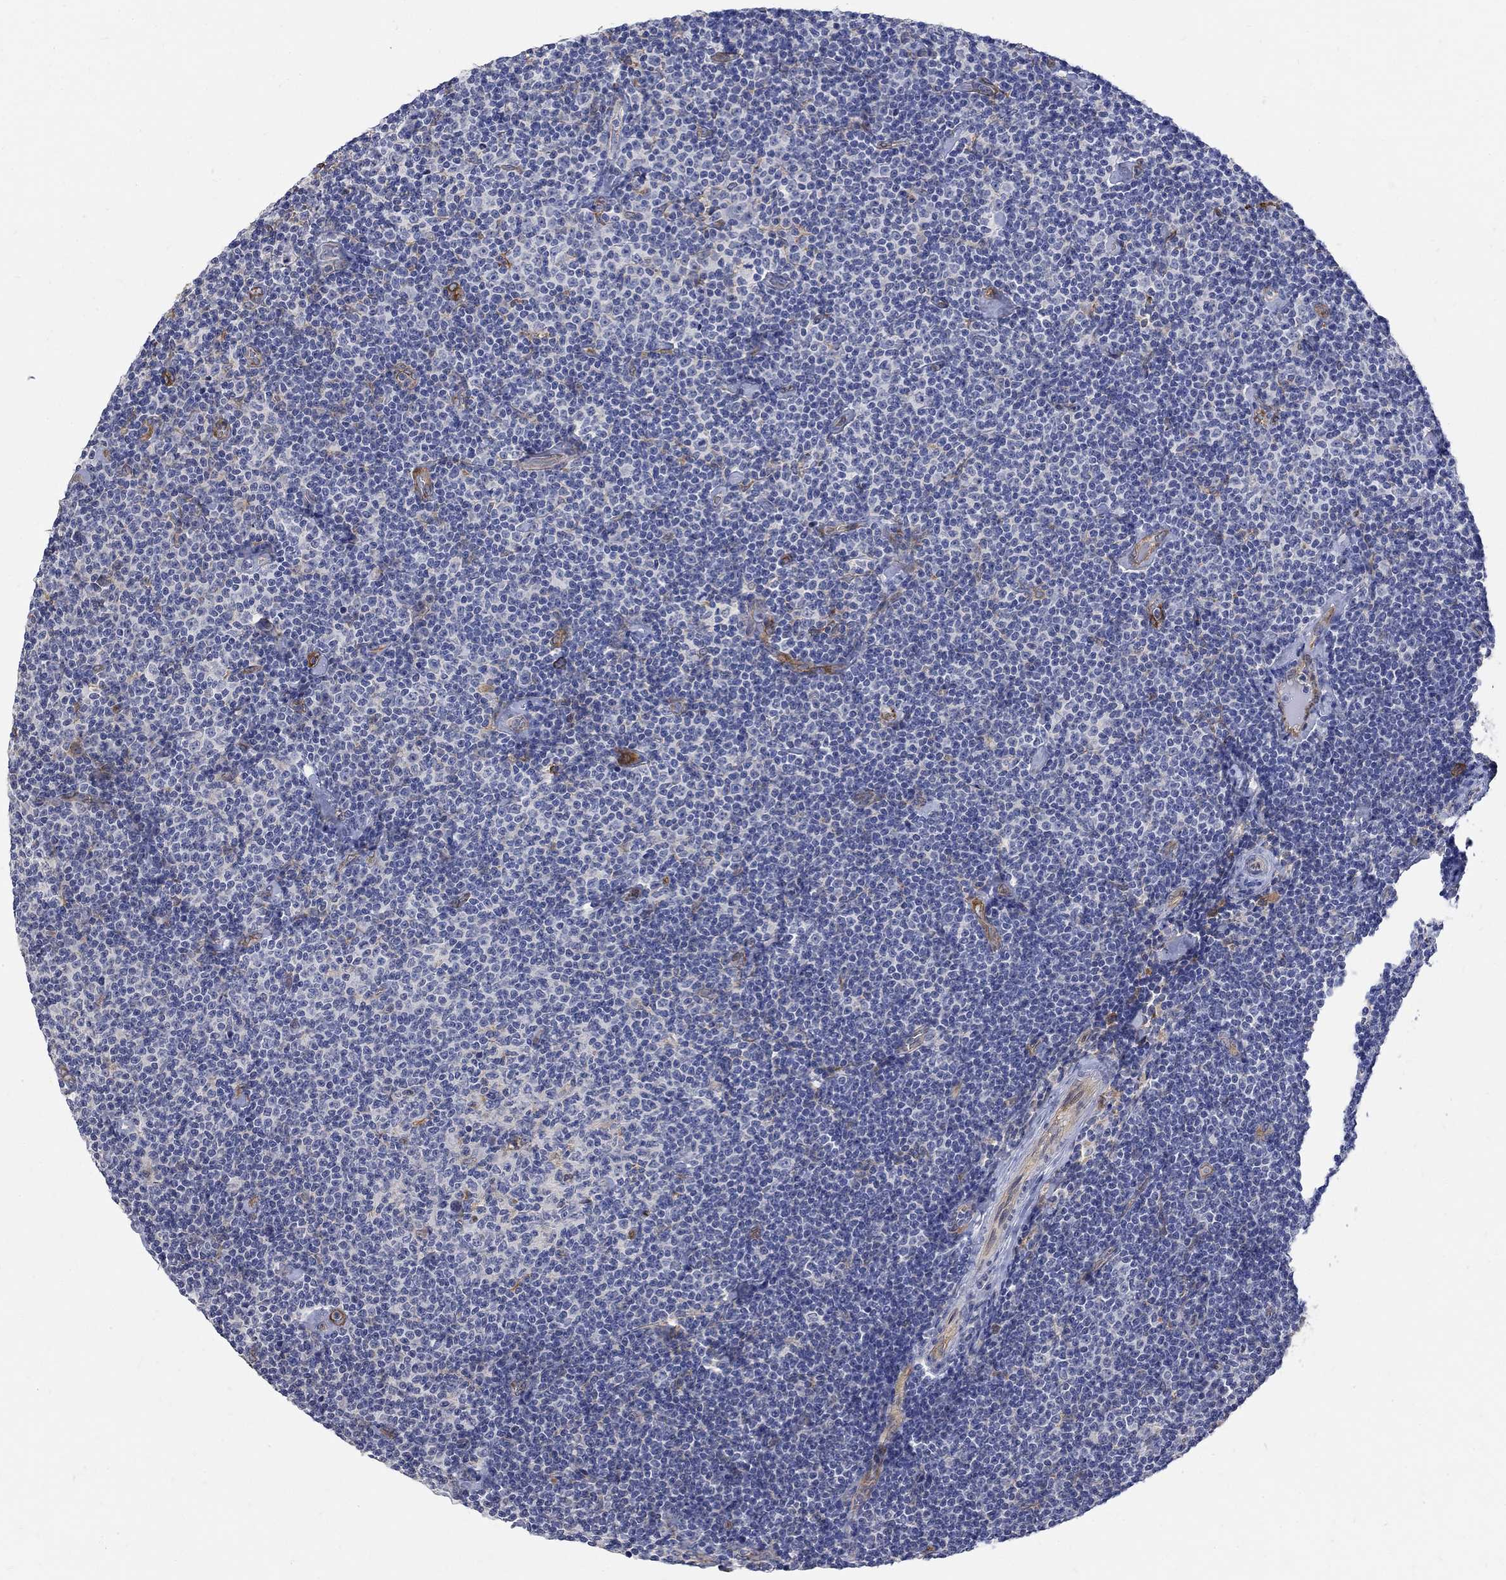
{"staining": {"intensity": "negative", "quantity": "none", "location": "none"}, "tissue": "lymphoma", "cell_type": "Tumor cells", "image_type": "cancer", "snomed": [{"axis": "morphology", "description": "Malignant lymphoma, non-Hodgkin's type, Low grade"}, {"axis": "topography", "description": "Lymph node"}], "caption": "Tumor cells are negative for brown protein staining in lymphoma.", "gene": "TGM2", "patient": {"sex": "male", "age": 81}}